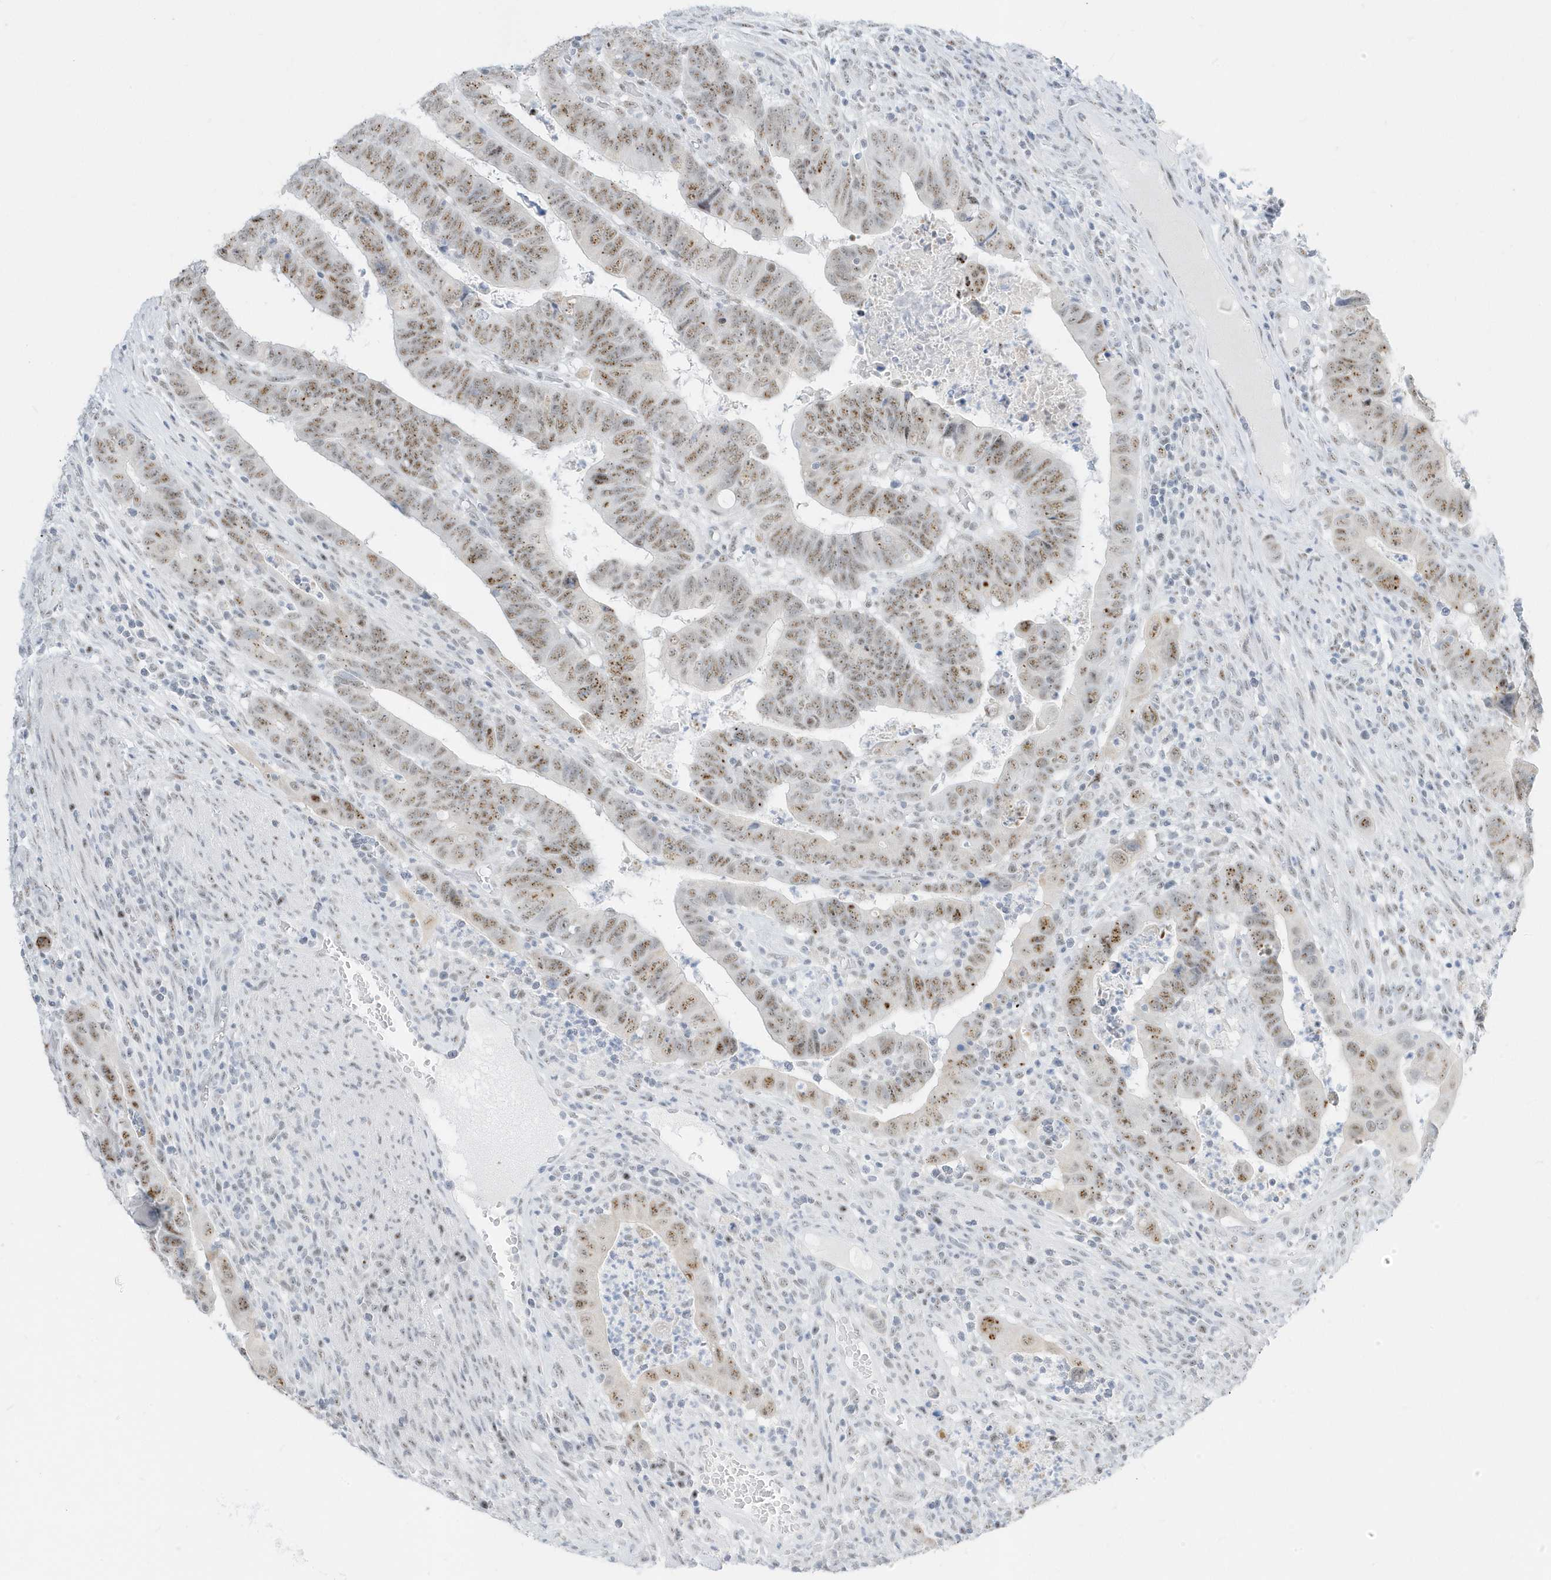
{"staining": {"intensity": "moderate", "quantity": ">75%", "location": "nuclear"}, "tissue": "colorectal cancer", "cell_type": "Tumor cells", "image_type": "cancer", "snomed": [{"axis": "morphology", "description": "Normal tissue, NOS"}, {"axis": "morphology", "description": "Adenocarcinoma, NOS"}, {"axis": "topography", "description": "Rectum"}], "caption": "The immunohistochemical stain highlights moderate nuclear expression in tumor cells of adenocarcinoma (colorectal) tissue. (DAB = brown stain, brightfield microscopy at high magnification).", "gene": "PLEKHN1", "patient": {"sex": "female", "age": 65}}